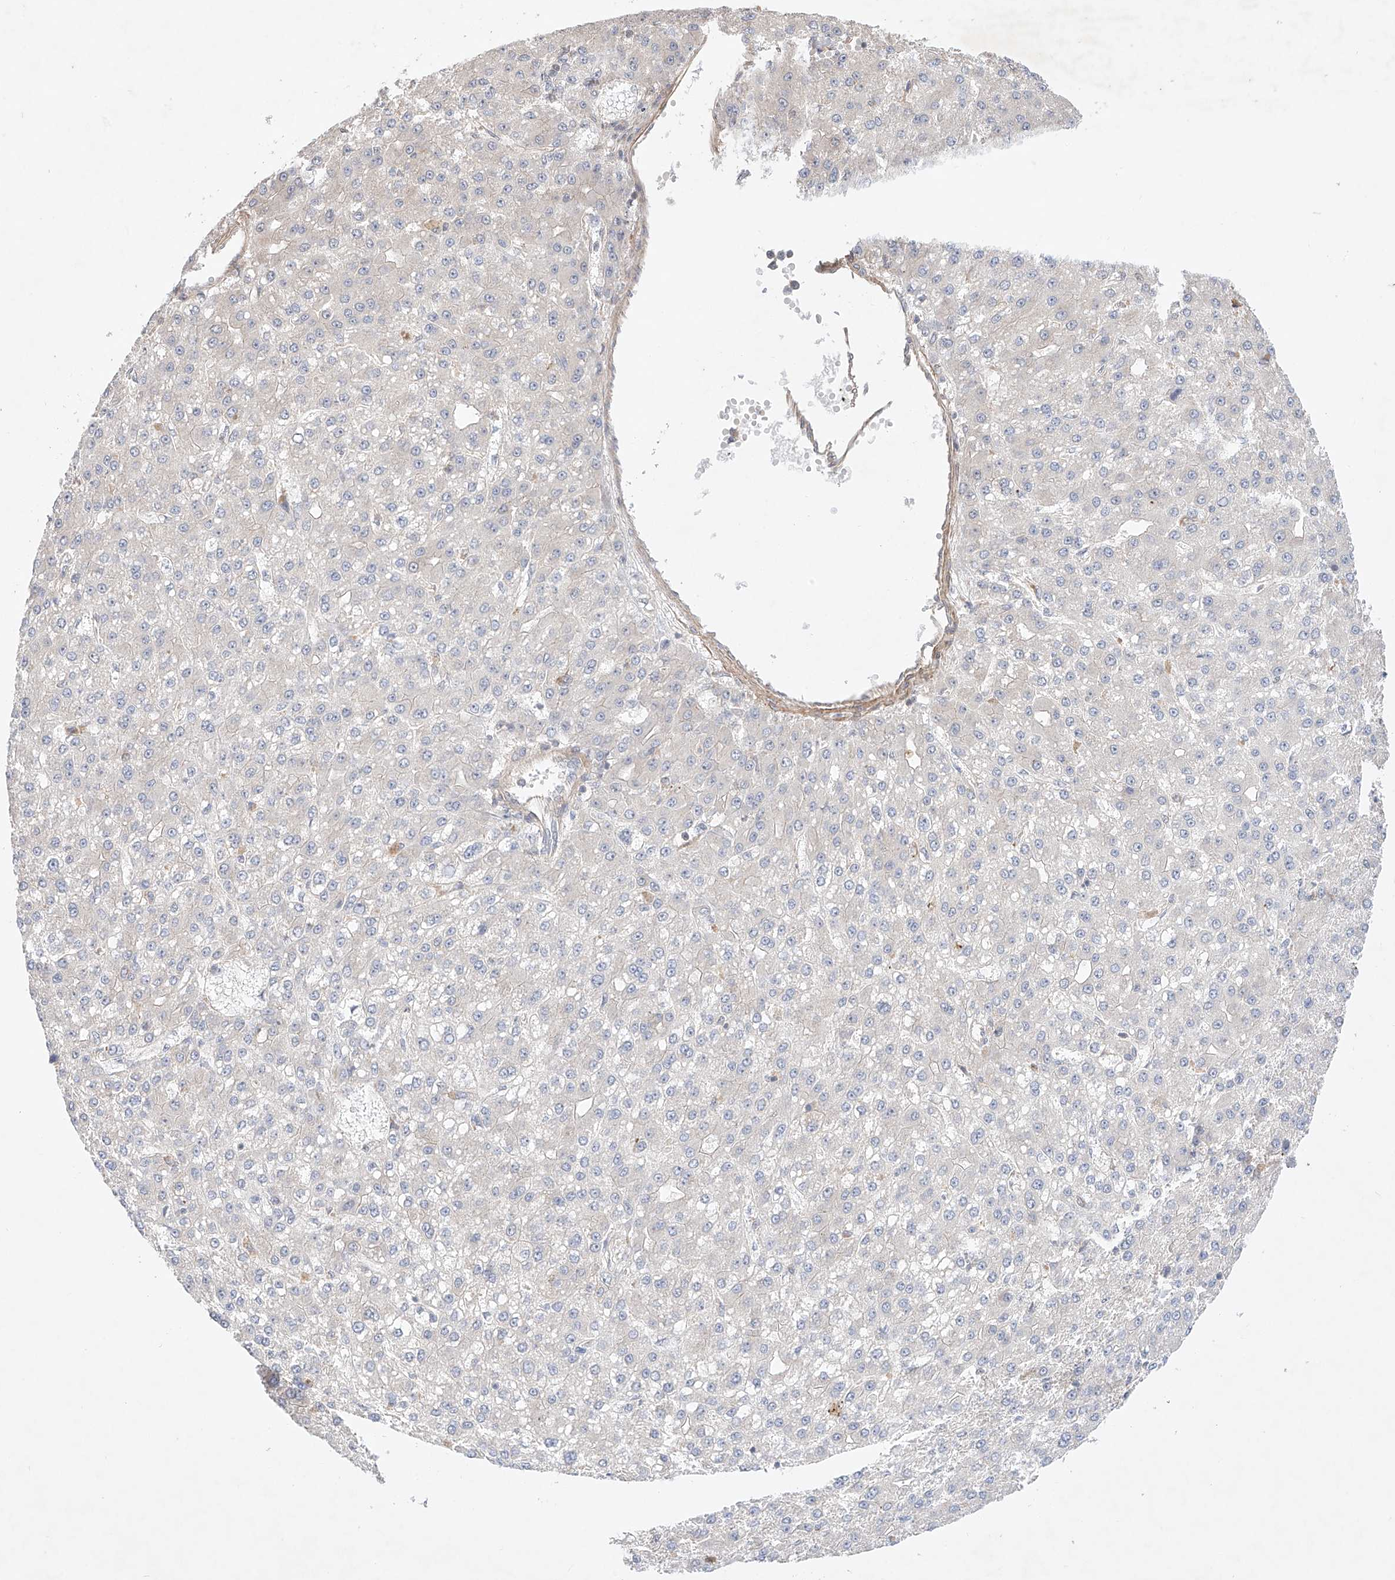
{"staining": {"intensity": "negative", "quantity": "none", "location": "none"}, "tissue": "liver cancer", "cell_type": "Tumor cells", "image_type": "cancer", "snomed": [{"axis": "morphology", "description": "Carcinoma, Hepatocellular, NOS"}, {"axis": "topography", "description": "Liver"}], "caption": "Micrograph shows no significant protein staining in tumor cells of liver cancer (hepatocellular carcinoma).", "gene": "TSR2", "patient": {"sex": "male", "age": 67}}